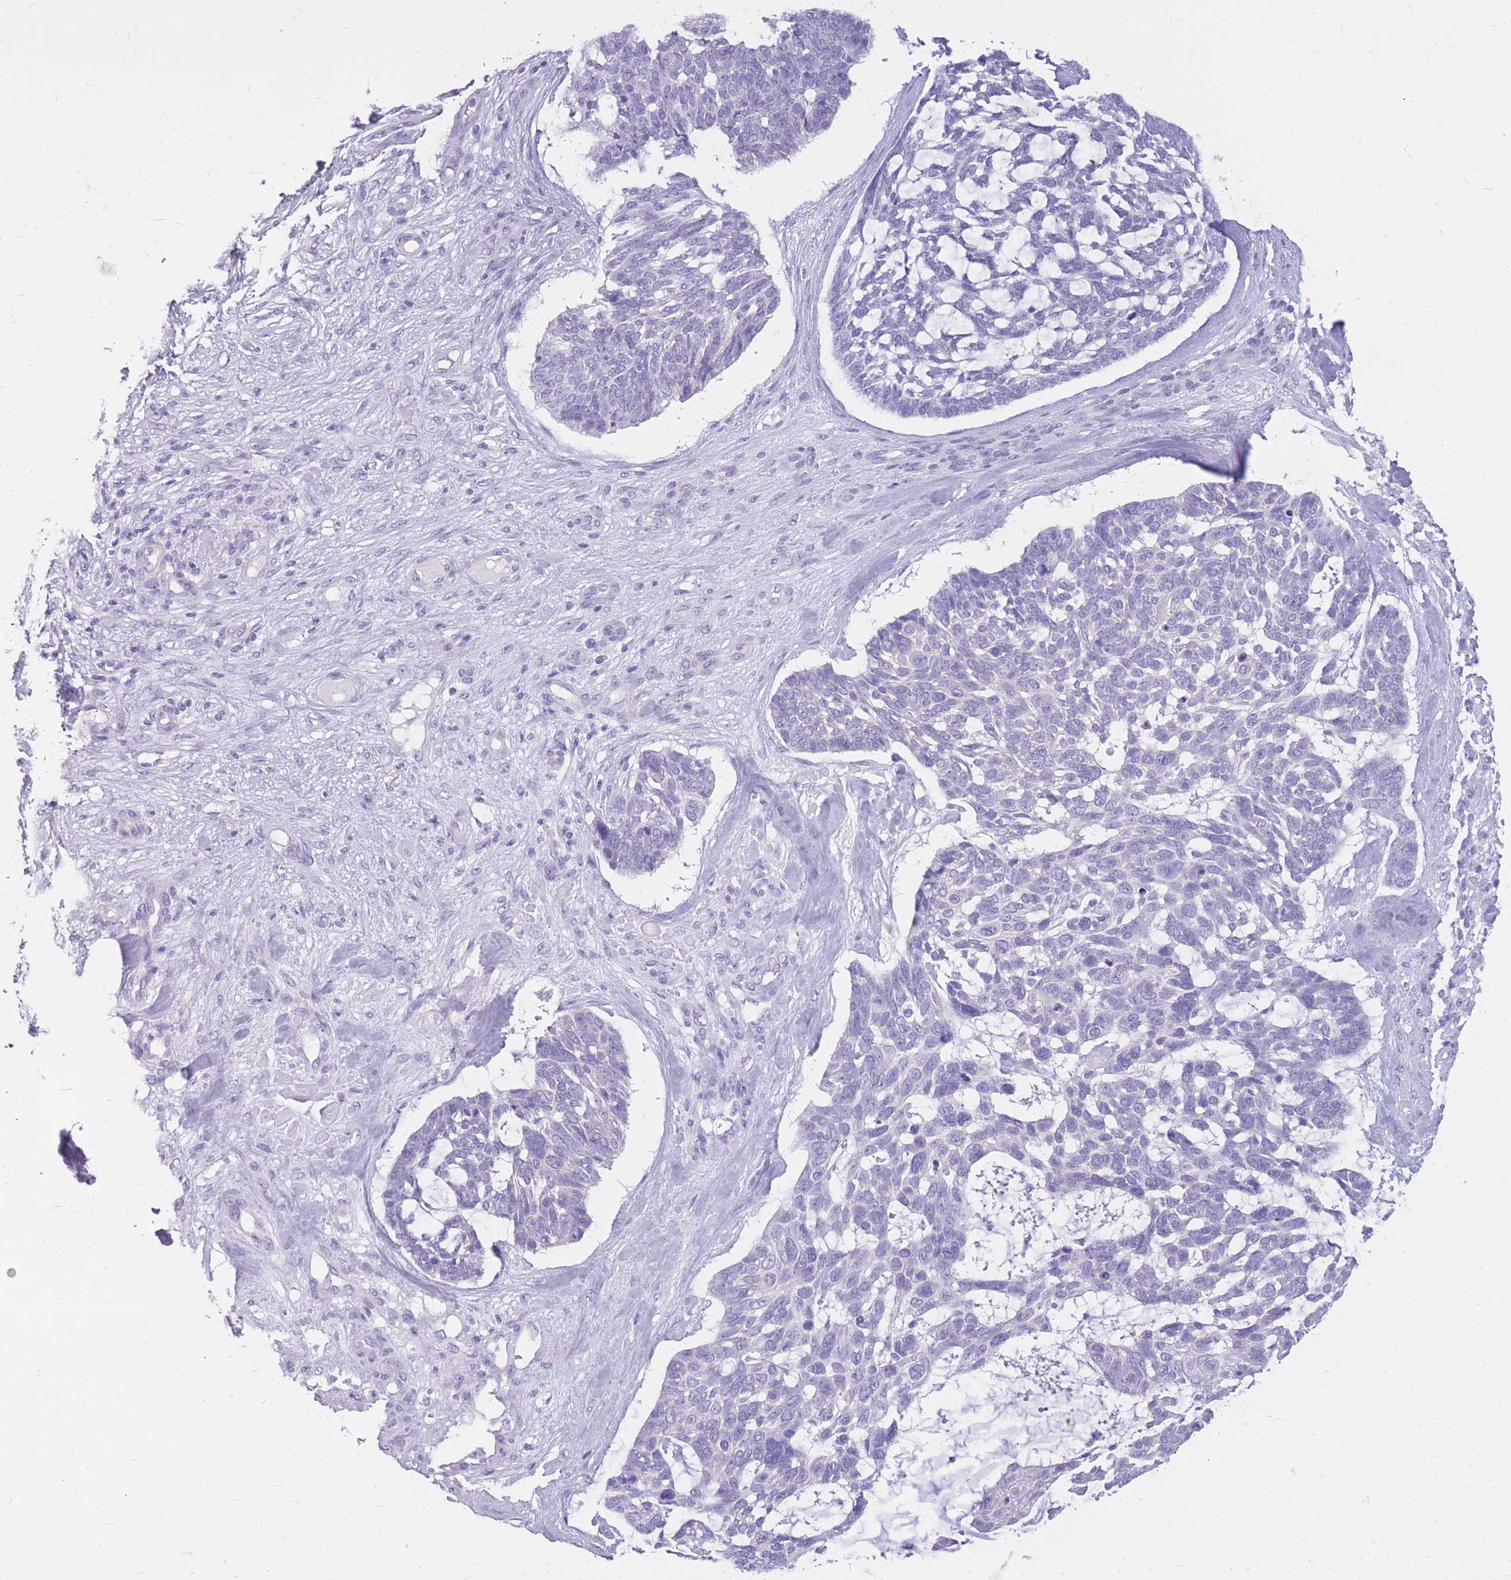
{"staining": {"intensity": "negative", "quantity": "none", "location": "none"}, "tissue": "skin cancer", "cell_type": "Tumor cells", "image_type": "cancer", "snomed": [{"axis": "morphology", "description": "Basal cell carcinoma"}, {"axis": "topography", "description": "Skin"}], "caption": "Skin basal cell carcinoma was stained to show a protein in brown. There is no significant expression in tumor cells. Nuclei are stained in blue.", "gene": "CYP21A2", "patient": {"sex": "male", "age": 88}}